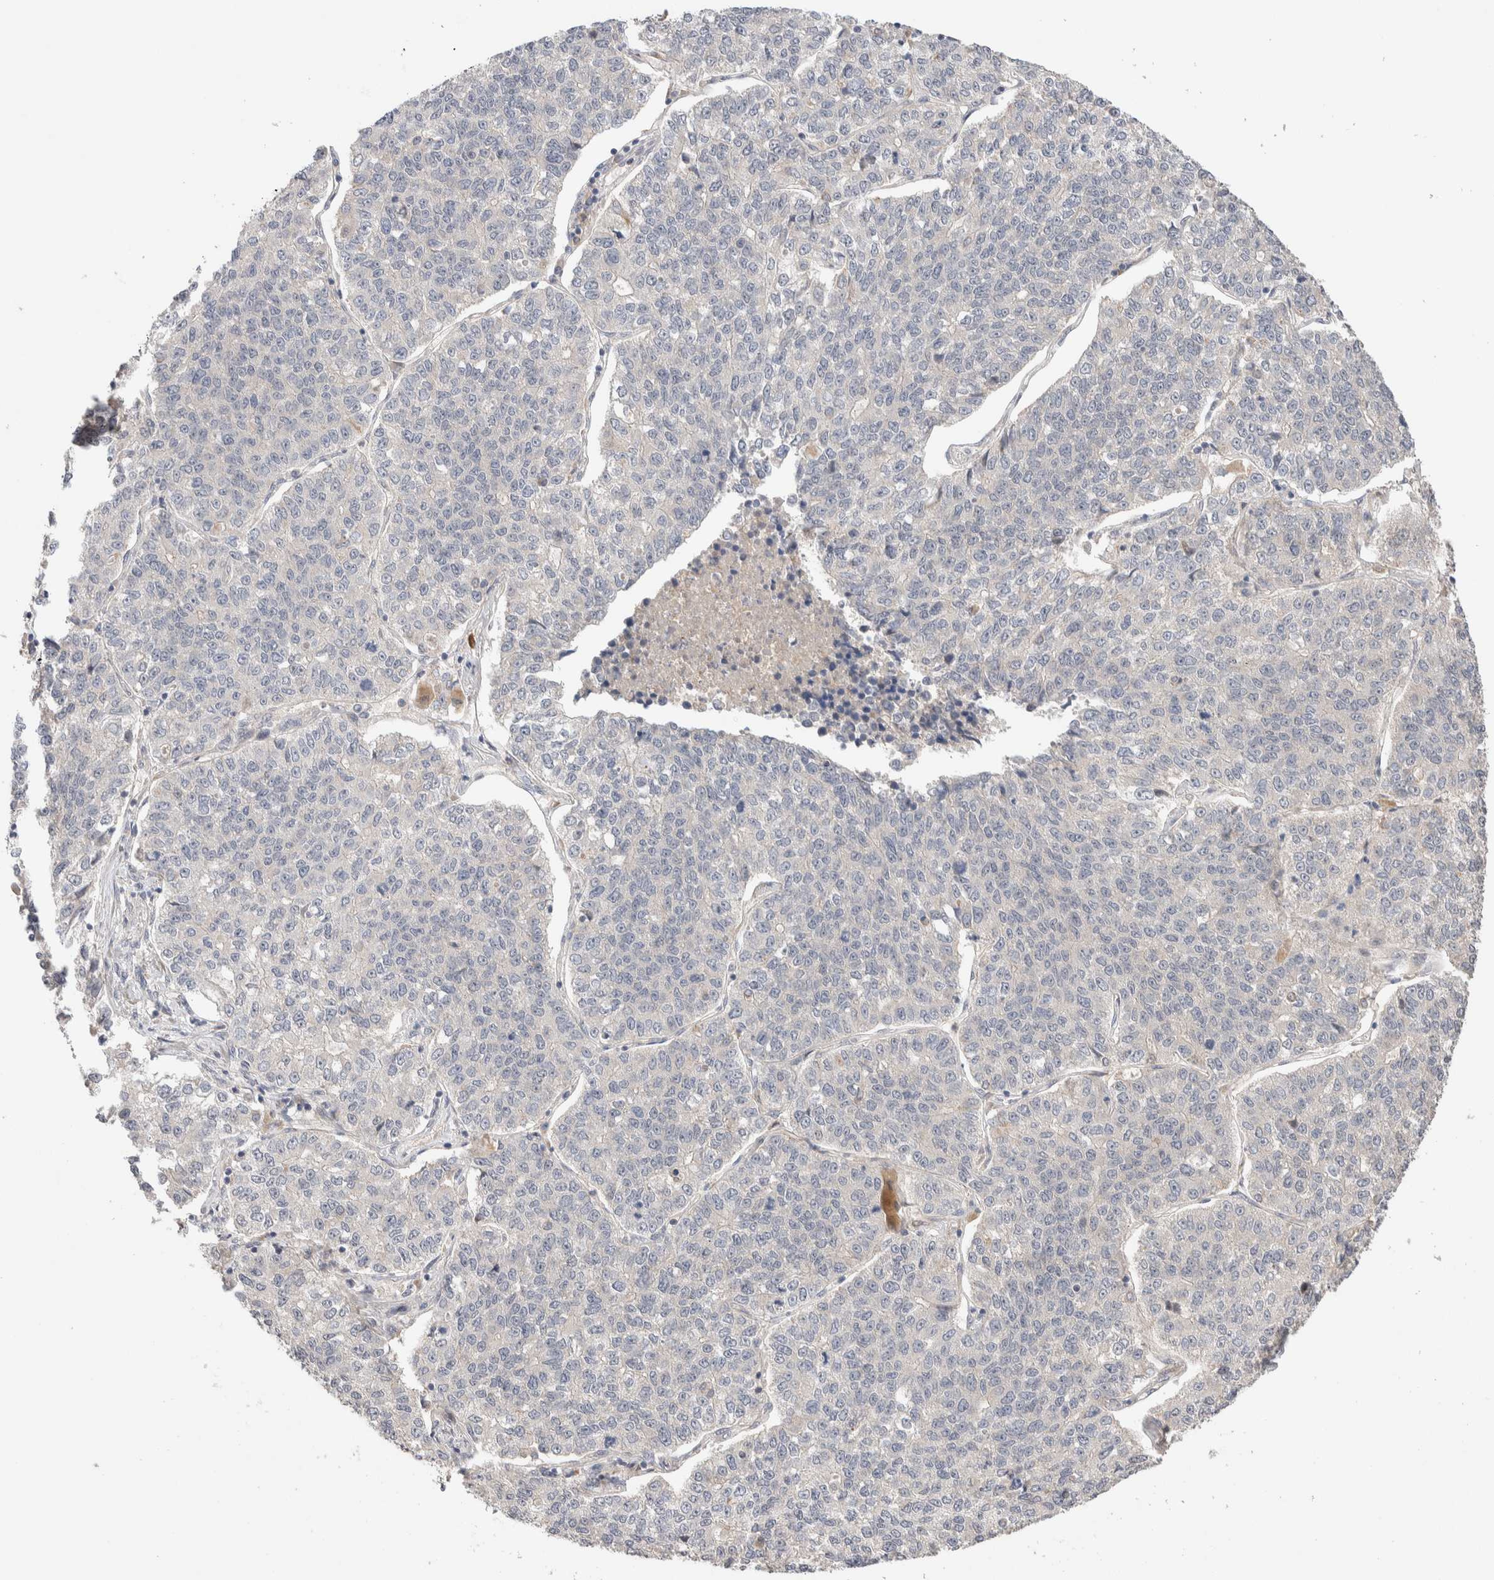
{"staining": {"intensity": "negative", "quantity": "none", "location": "none"}, "tissue": "lung cancer", "cell_type": "Tumor cells", "image_type": "cancer", "snomed": [{"axis": "morphology", "description": "Adenocarcinoma, NOS"}, {"axis": "topography", "description": "Lung"}], "caption": "IHC image of lung adenocarcinoma stained for a protein (brown), which demonstrates no positivity in tumor cells.", "gene": "CASK", "patient": {"sex": "male", "age": 49}}